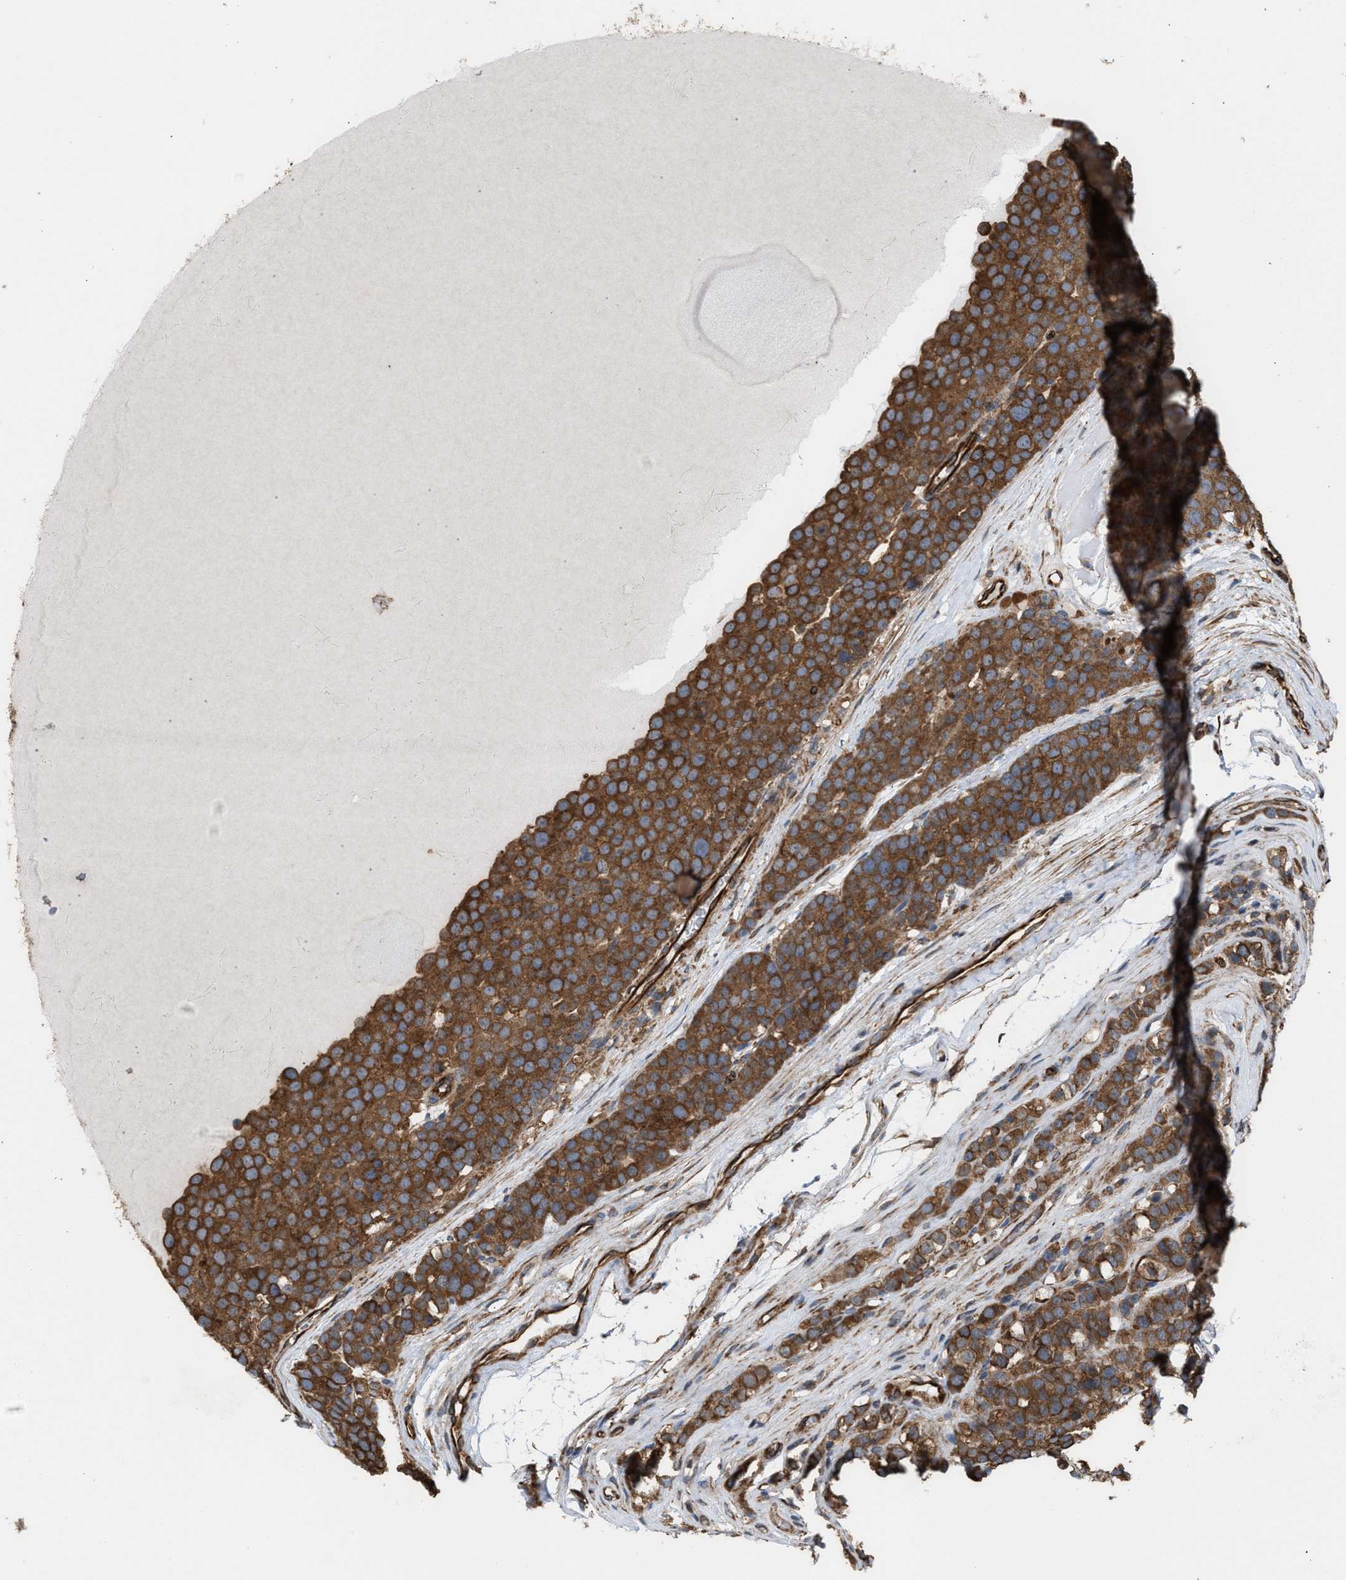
{"staining": {"intensity": "strong", "quantity": ">75%", "location": "cytoplasmic/membranous"}, "tissue": "testis cancer", "cell_type": "Tumor cells", "image_type": "cancer", "snomed": [{"axis": "morphology", "description": "Seminoma, NOS"}, {"axis": "topography", "description": "Testis"}], "caption": "Testis cancer stained for a protein (brown) displays strong cytoplasmic/membranous positive expression in about >75% of tumor cells.", "gene": "EPS15L1", "patient": {"sex": "male", "age": 71}}